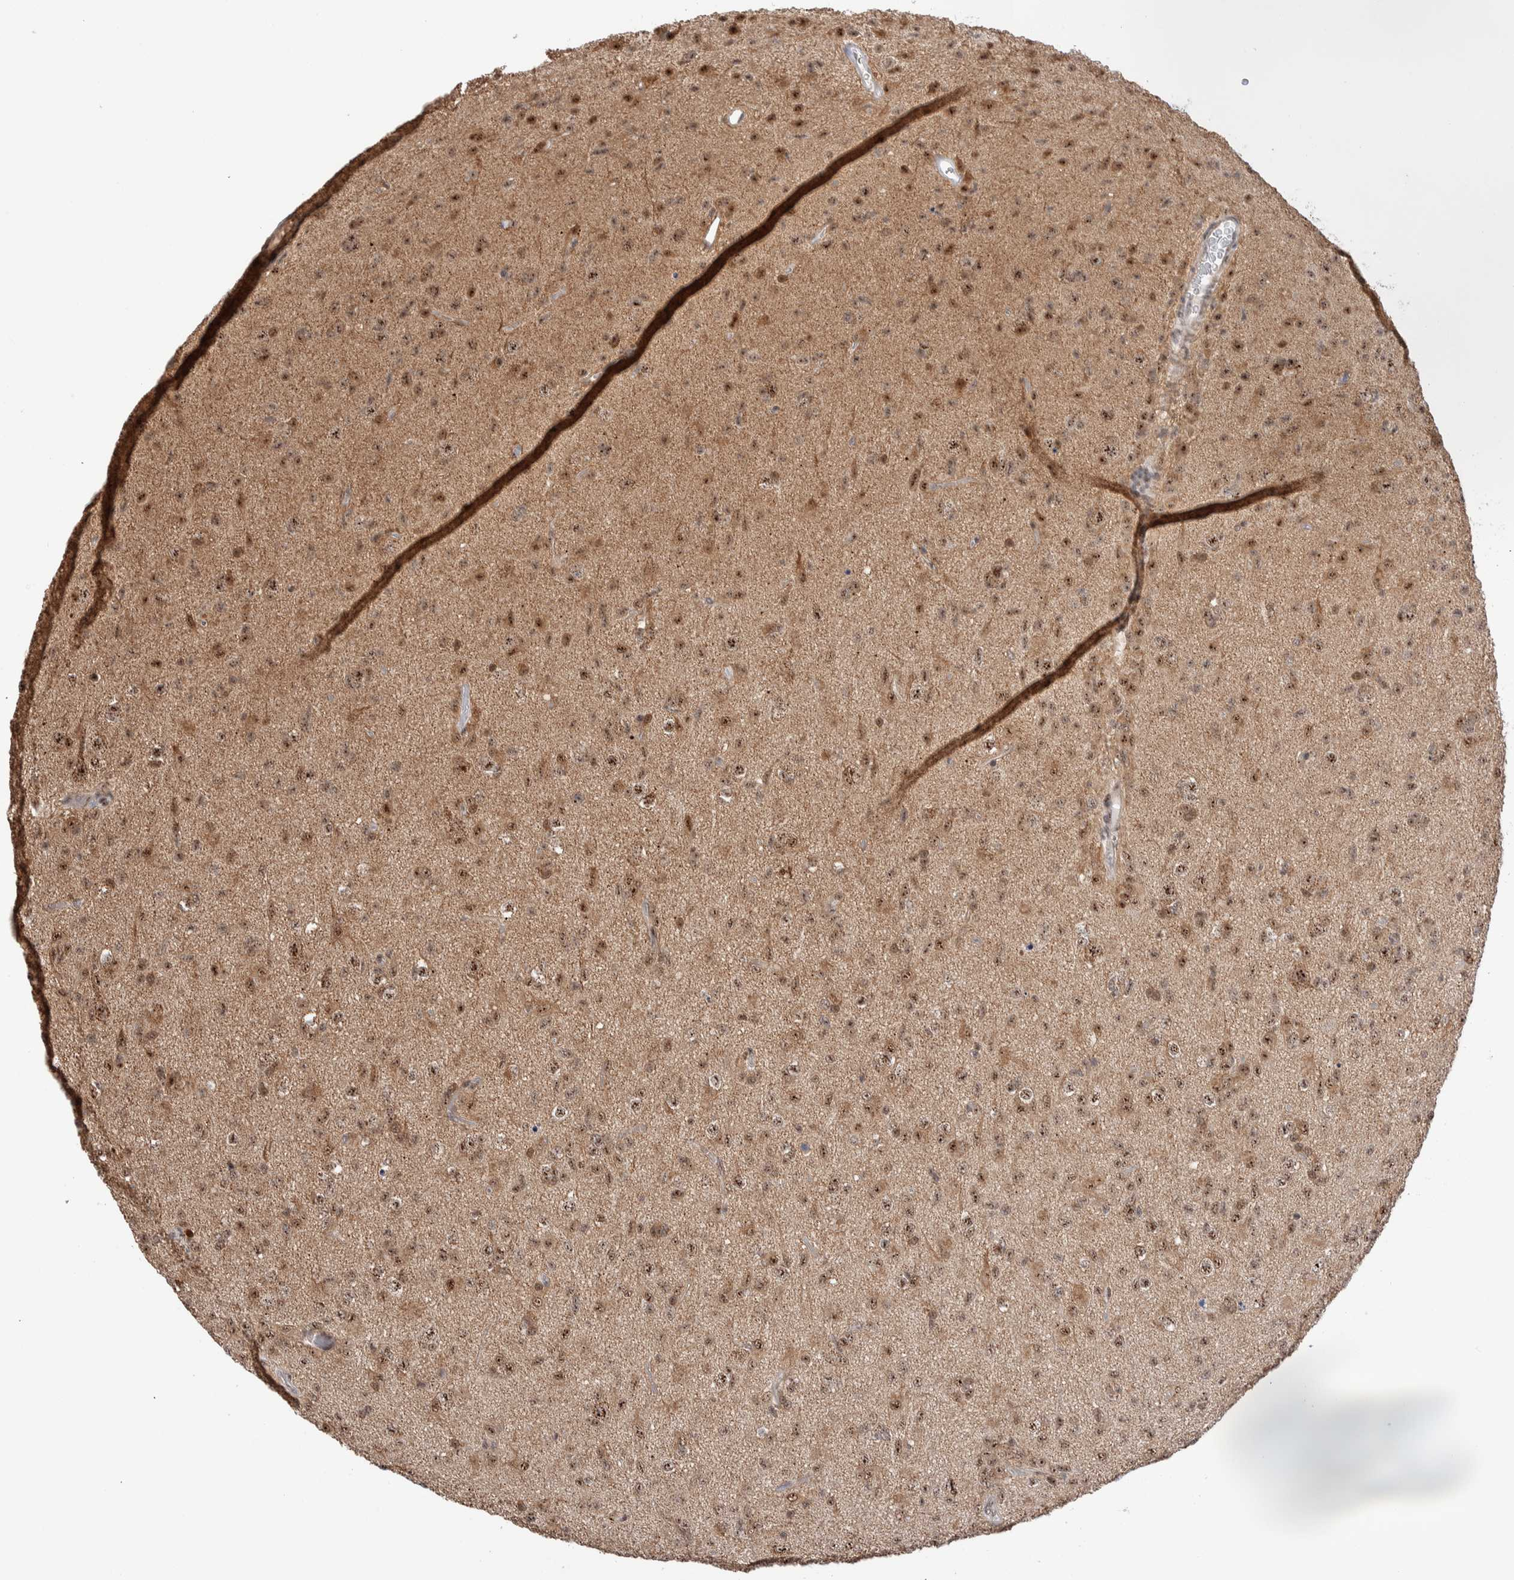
{"staining": {"intensity": "moderate", "quantity": ">75%", "location": "cytoplasmic/membranous,nuclear"}, "tissue": "glioma", "cell_type": "Tumor cells", "image_type": "cancer", "snomed": [{"axis": "morphology", "description": "Glioma, malignant, Low grade"}, {"axis": "topography", "description": "Brain"}], "caption": "Immunohistochemical staining of glioma exhibits moderate cytoplasmic/membranous and nuclear protein staining in about >75% of tumor cells.", "gene": "ZNF695", "patient": {"sex": "male", "age": 65}}